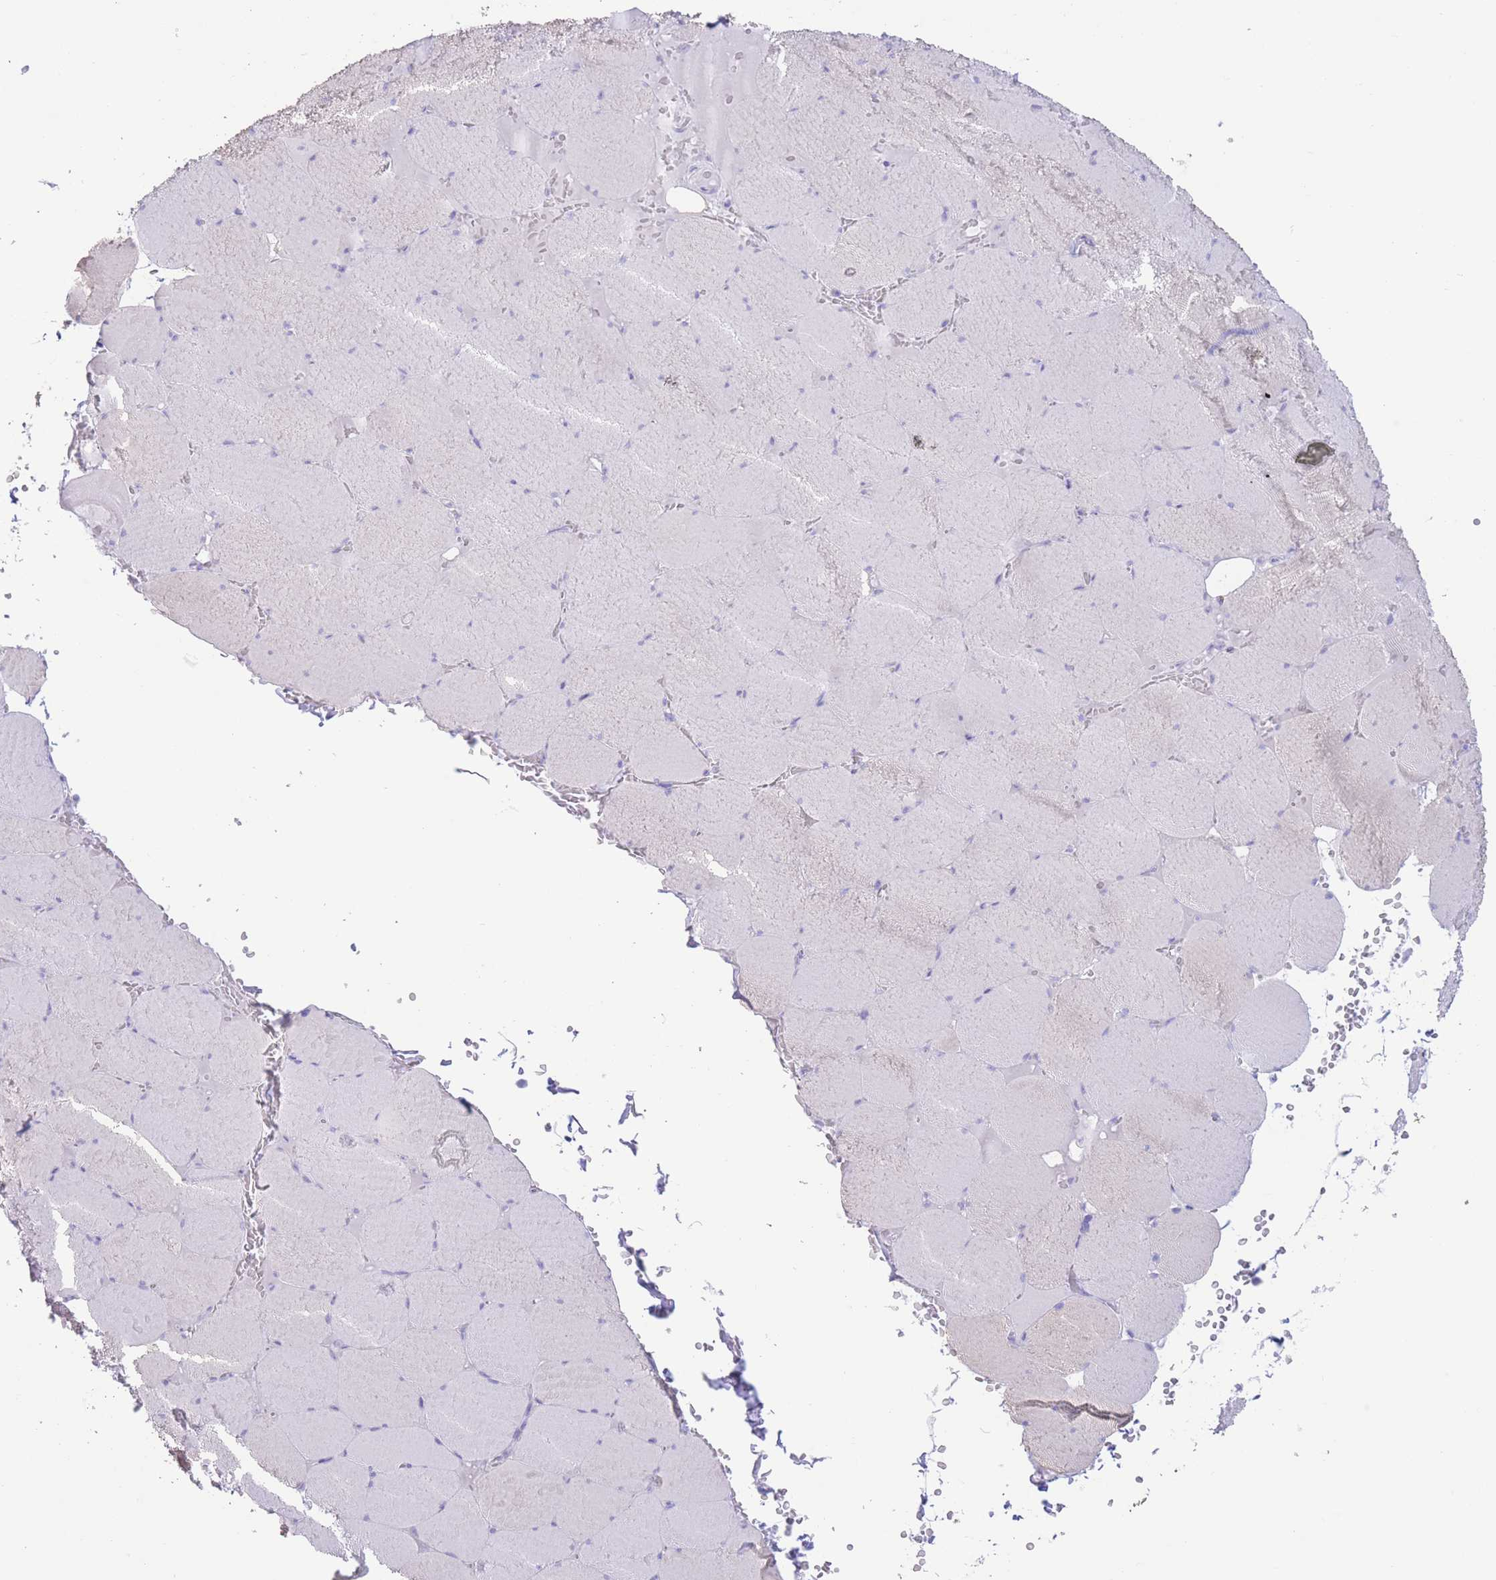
{"staining": {"intensity": "weak", "quantity": "<25%", "location": "cytoplasmic/membranous"}, "tissue": "skeletal muscle", "cell_type": "Myocytes", "image_type": "normal", "snomed": [{"axis": "morphology", "description": "Normal tissue, NOS"}, {"axis": "topography", "description": "Skeletal muscle"}, {"axis": "topography", "description": "Head-Neck"}], "caption": "IHC of unremarkable human skeletal muscle shows no positivity in myocytes.", "gene": "FAH", "patient": {"sex": "male", "age": 66}}